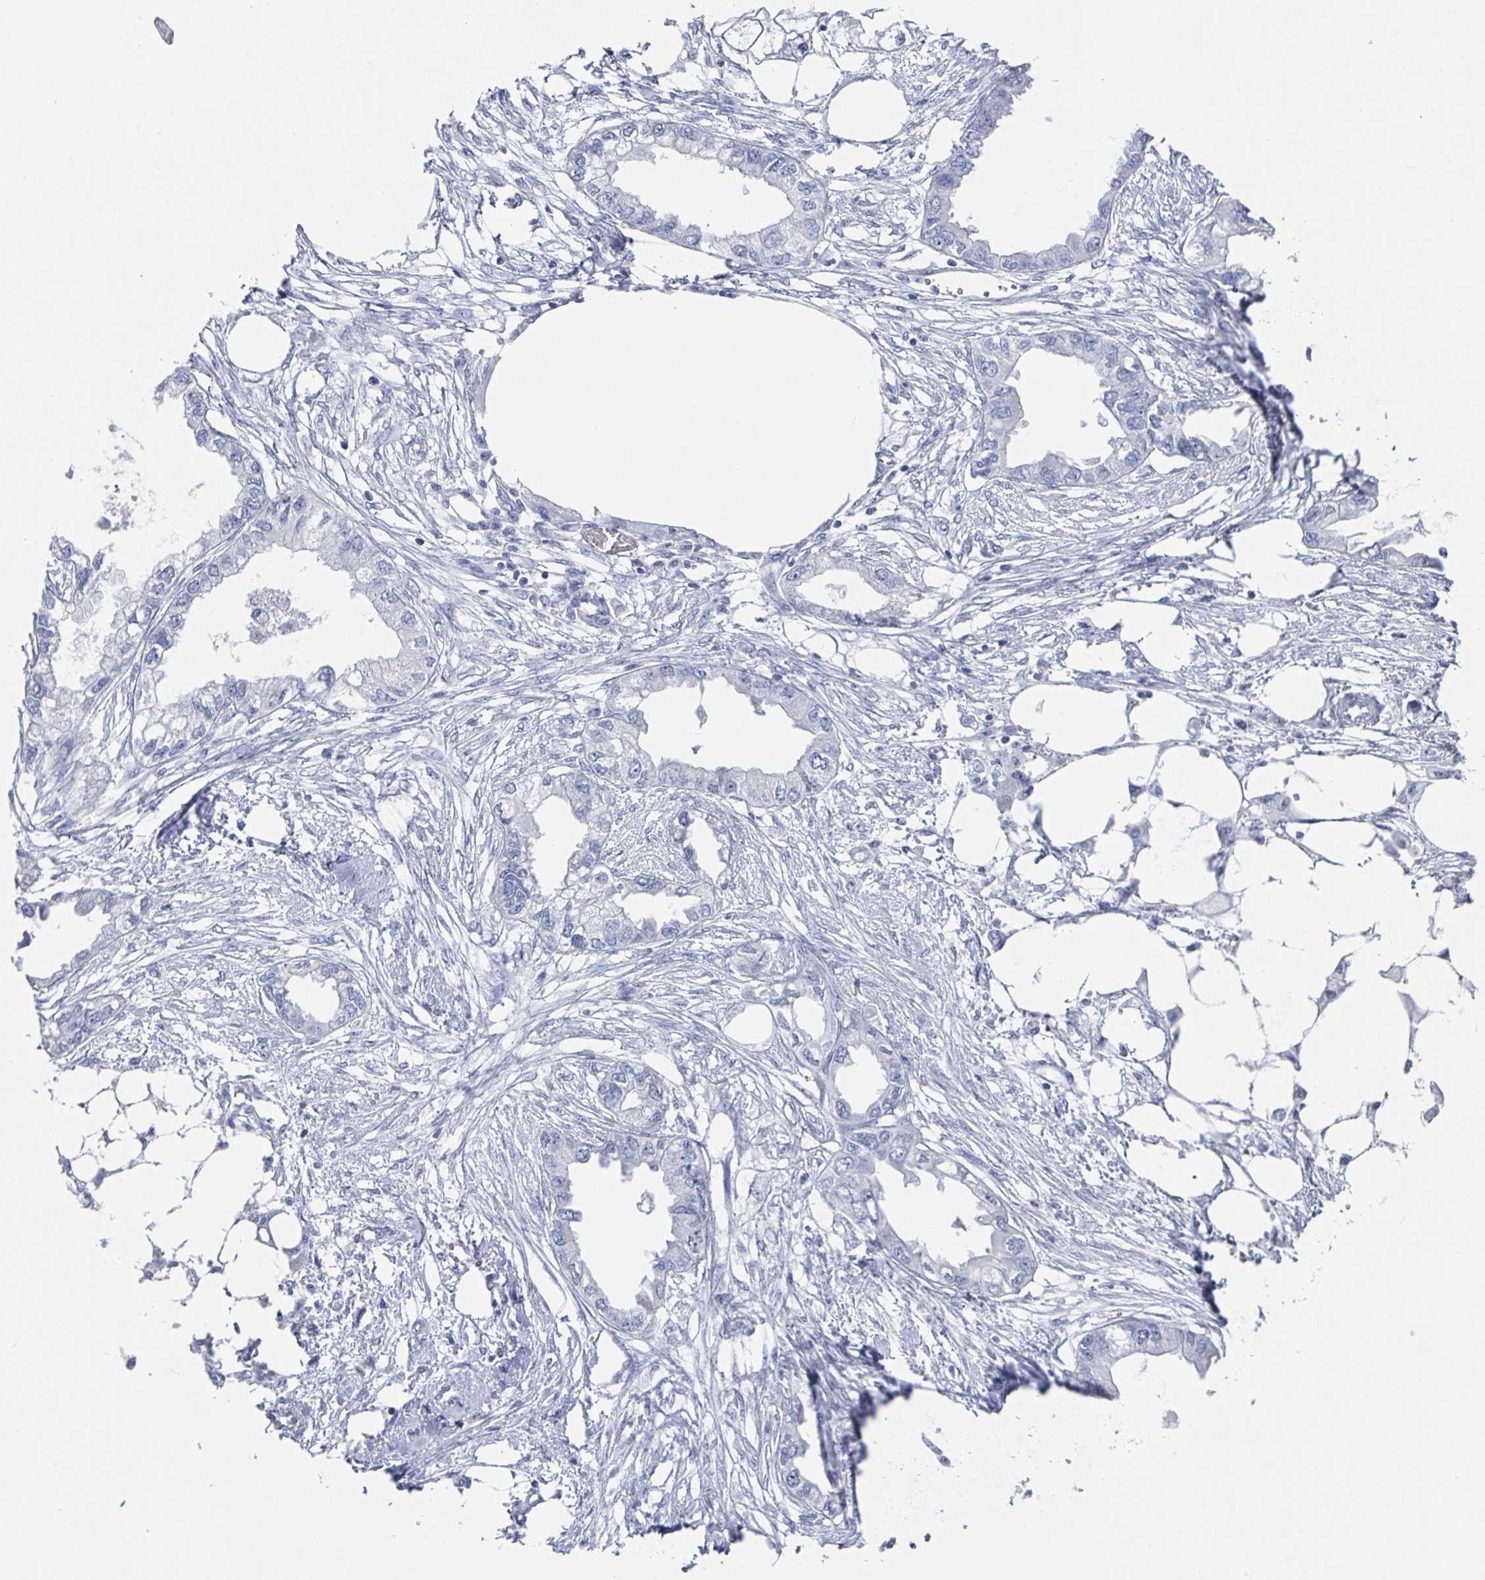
{"staining": {"intensity": "negative", "quantity": "none", "location": "none"}, "tissue": "endometrial cancer", "cell_type": "Tumor cells", "image_type": "cancer", "snomed": [{"axis": "morphology", "description": "Adenocarcinoma, NOS"}, {"axis": "morphology", "description": "Adenocarcinoma, metastatic, NOS"}, {"axis": "topography", "description": "Adipose tissue"}, {"axis": "topography", "description": "Endometrium"}], "caption": "IHC micrograph of neoplastic tissue: human endometrial cancer stained with DAB displays no significant protein staining in tumor cells.", "gene": "CAMKV", "patient": {"sex": "female", "age": 67}}